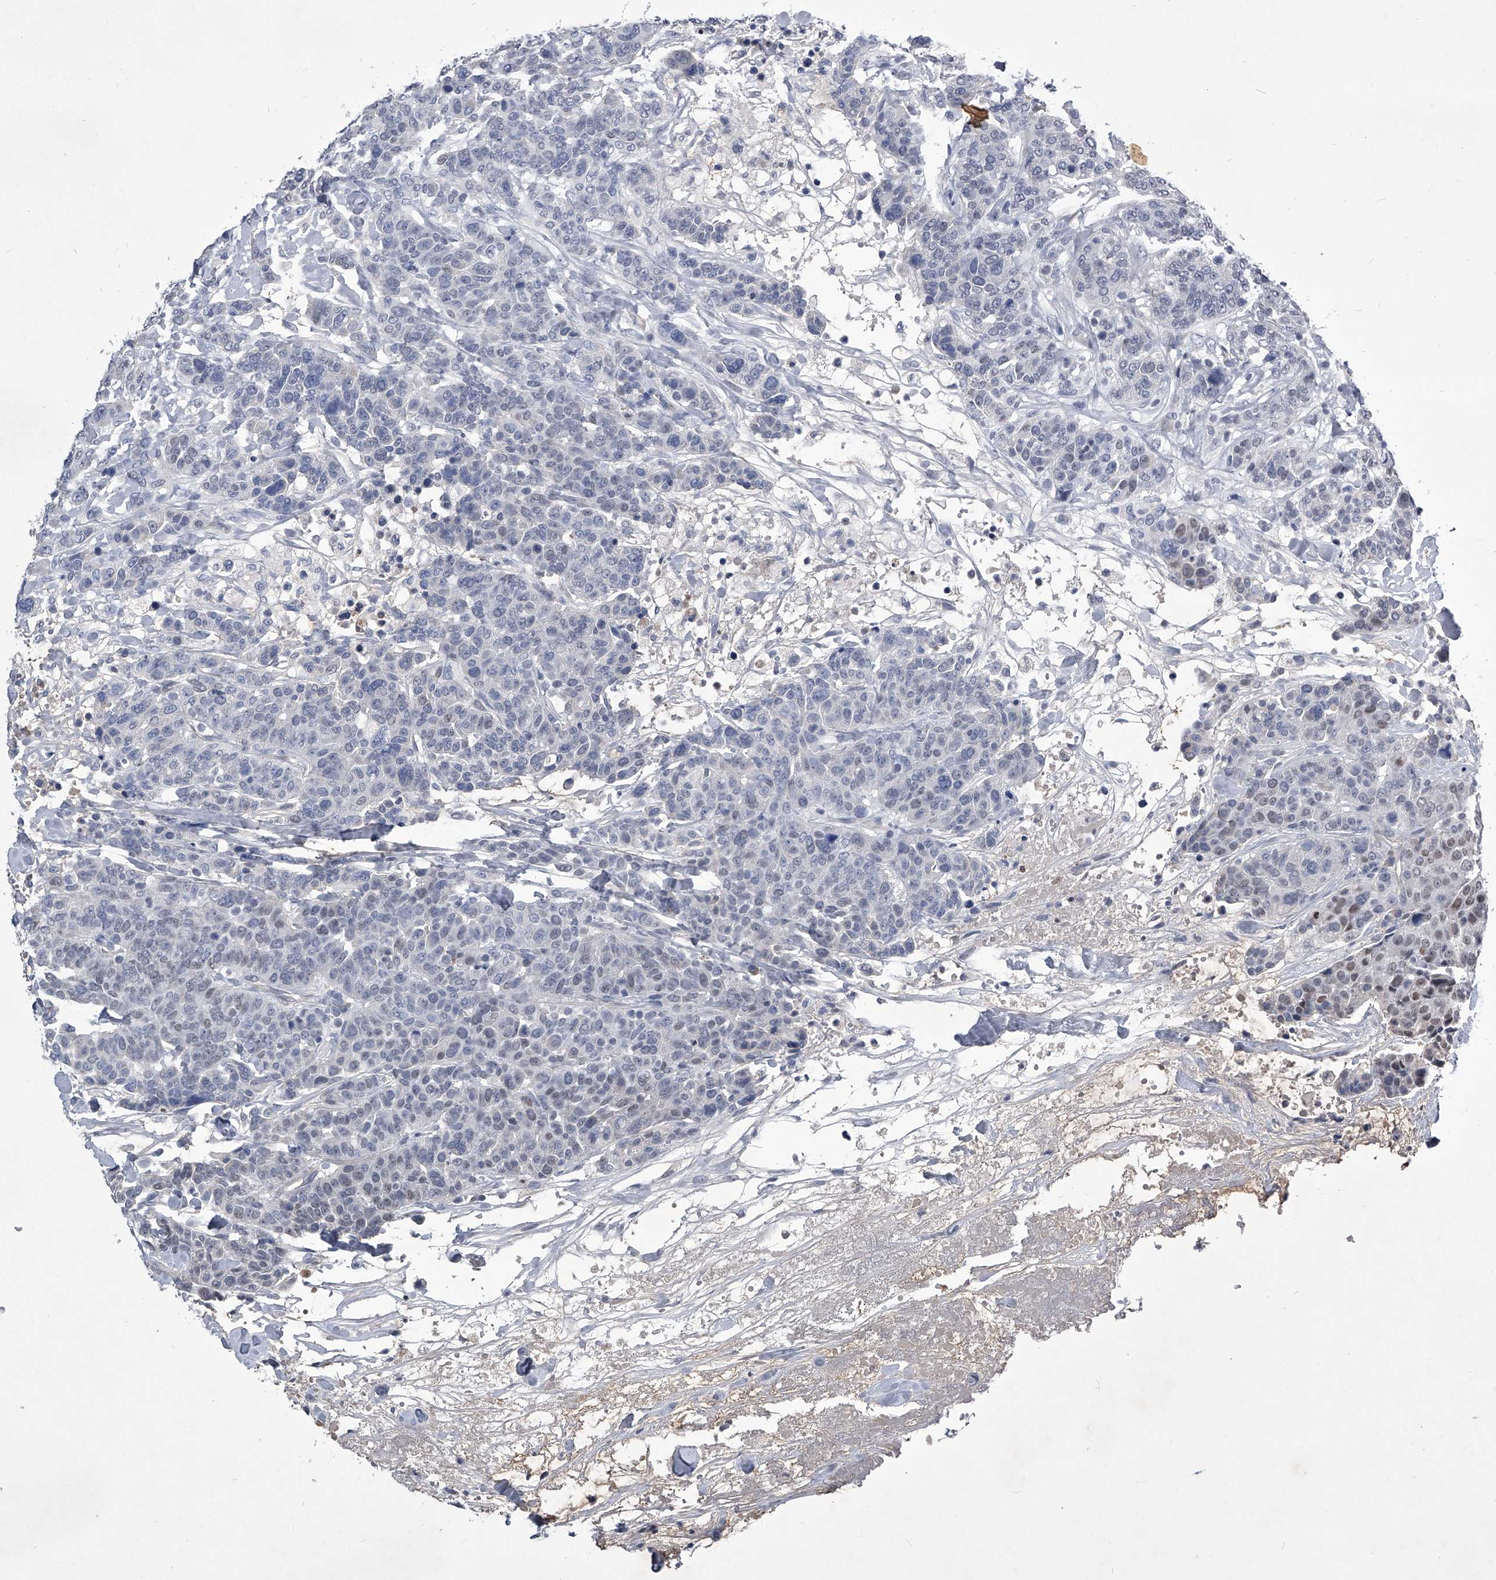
{"staining": {"intensity": "negative", "quantity": "none", "location": "none"}, "tissue": "breast cancer", "cell_type": "Tumor cells", "image_type": "cancer", "snomed": [{"axis": "morphology", "description": "Duct carcinoma"}, {"axis": "topography", "description": "Breast"}], "caption": "IHC photomicrograph of human infiltrating ductal carcinoma (breast) stained for a protein (brown), which shows no expression in tumor cells.", "gene": "ZNF76", "patient": {"sex": "female", "age": 37}}